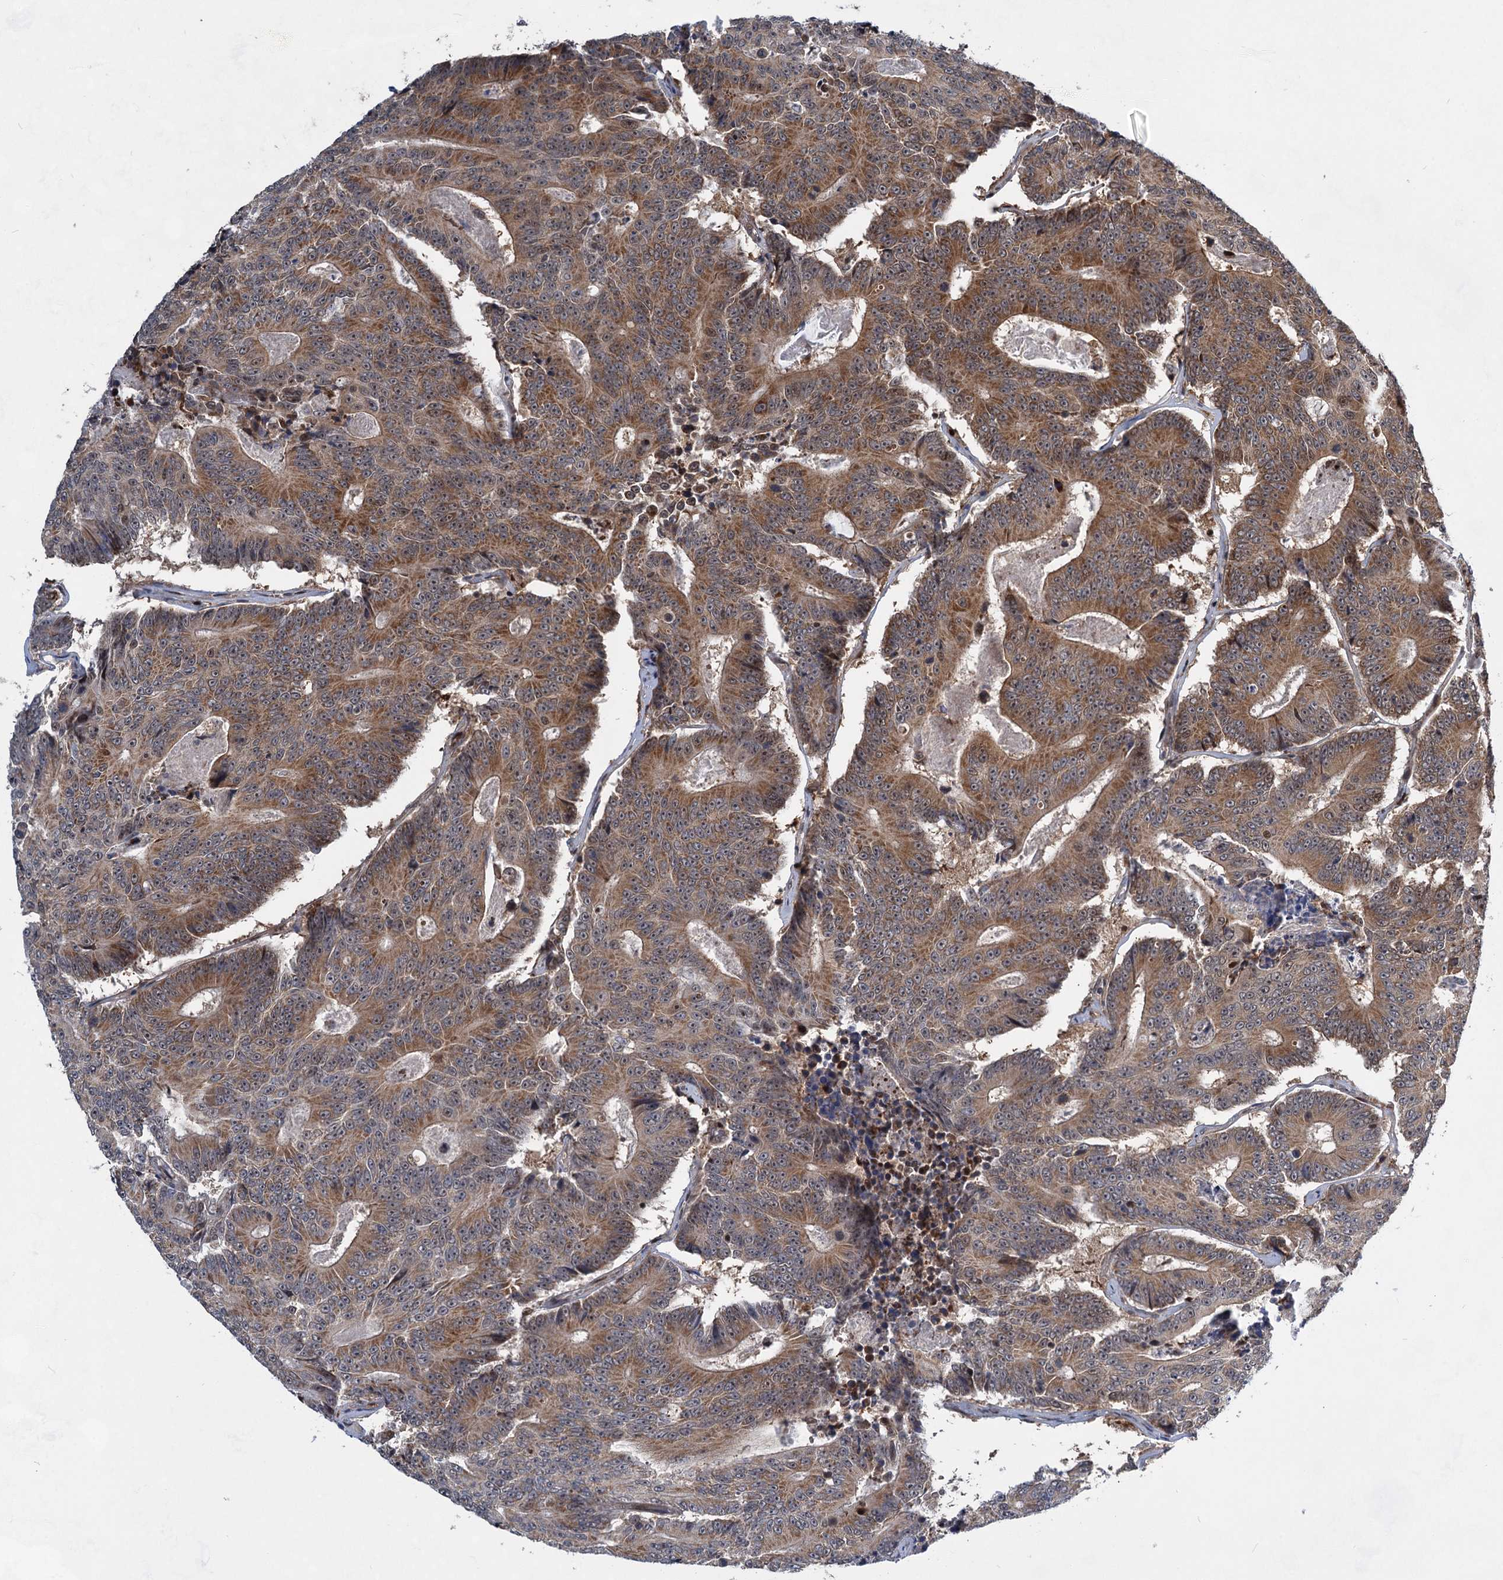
{"staining": {"intensity": "moderate", "quantity": ">75%", "location": "cytoplasmic/membranous"}, "tissue": "colorectal cancer", "cell_type": "Tumor cells", "image_type": "cancer", "snomed": [{"axis": "morphology", "description": "Adenocarcinoma, NOS"}, {"axis": "topography", "description": "Colon"}], "caption": "Immunohistochemistry (IHC) staining of adenocarcinoma (colorectal), which exhibits medium levels of moderate cytoplasmic/membranous positivity in about >75% of tumor cells indicating moderate cytoplasmic/membranous protein staining. The staining was performed using DAB (brown) for protein detection and nuclei were counterstained in hematoxylin (blue).", "gene": "GPBP1", "patient": {"sex": "male", "age": 83}}